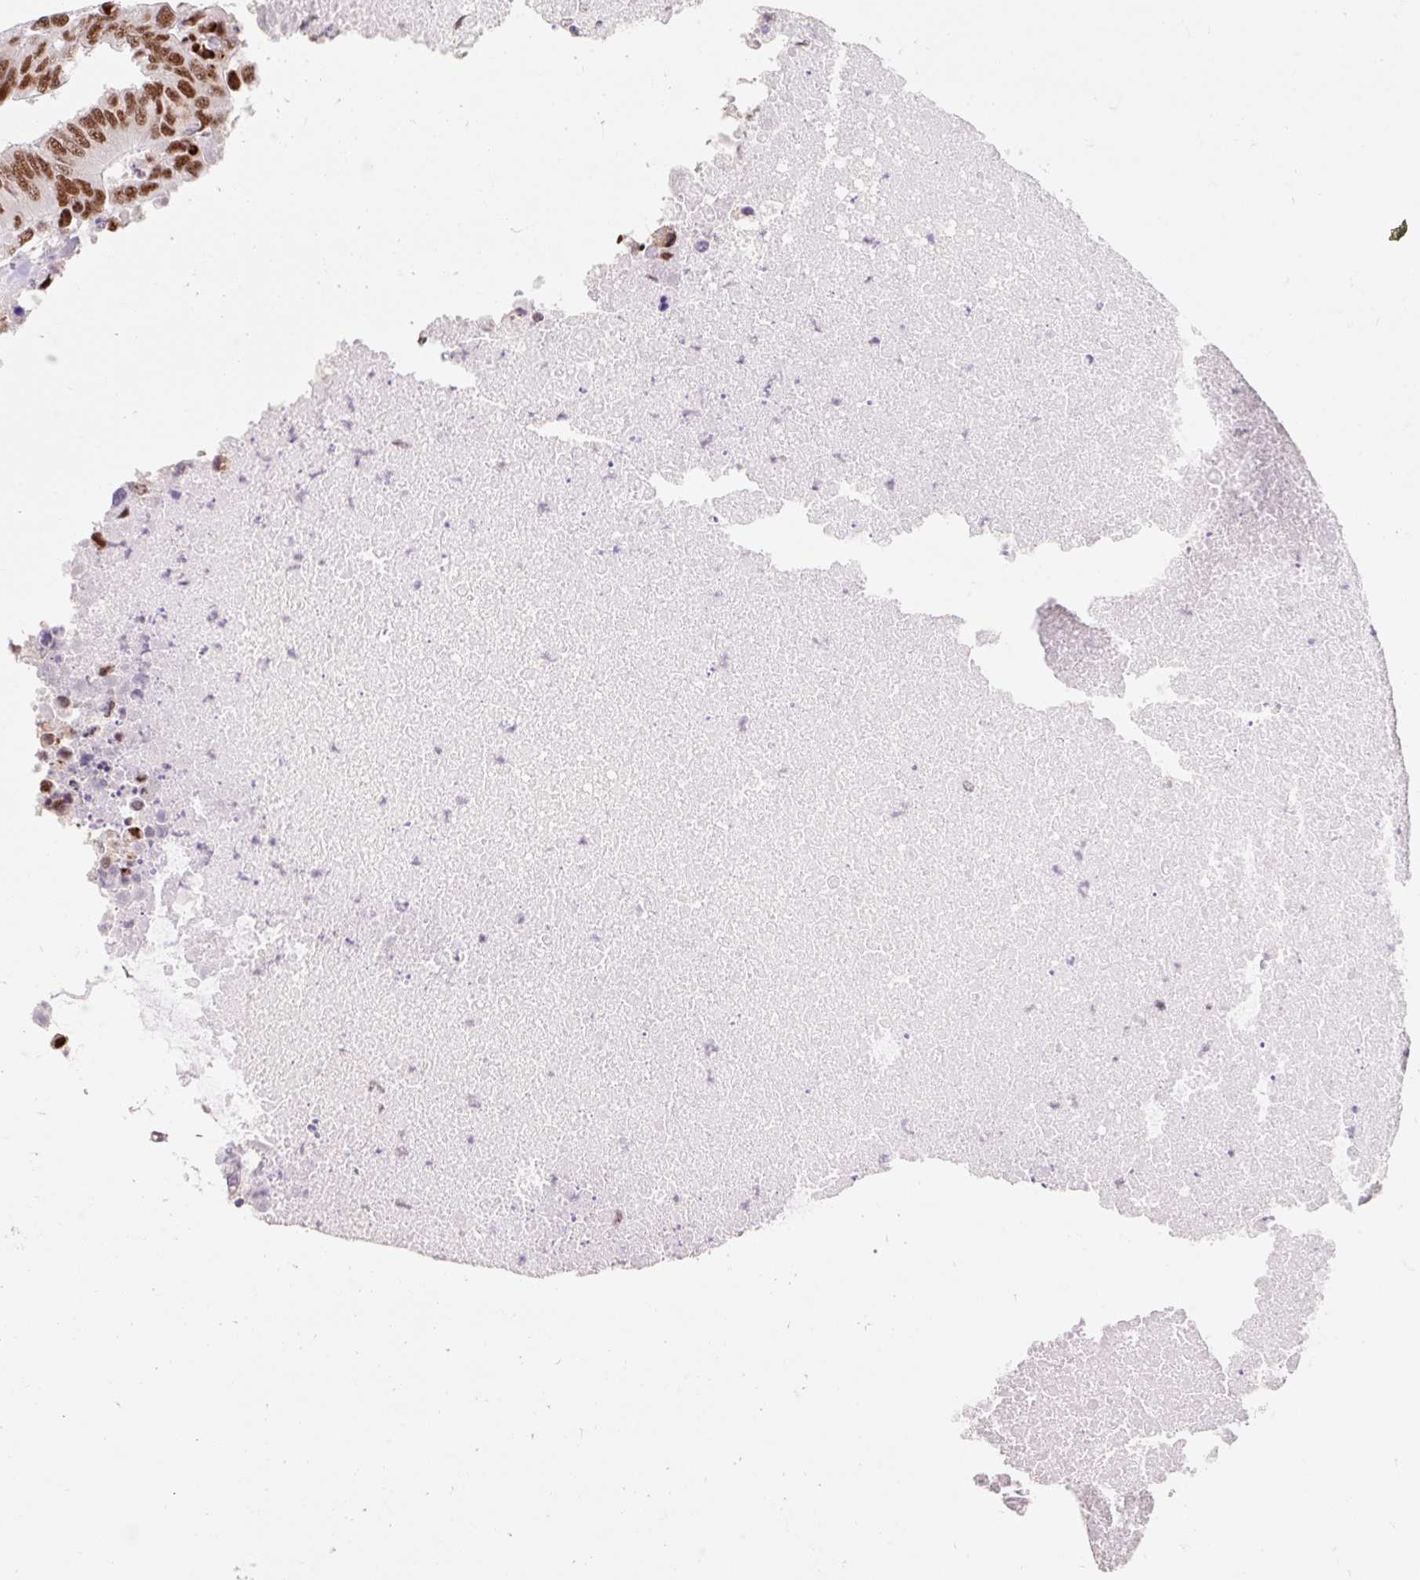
{"staining": {"intensity": "strong", "quantity": ">75%", "location": "nuclear"}, "tissue": "colorectal cancer", "cell_type": "Tumor cells", "image_type": "cancer", "snomed": [{"axis": "morphology", "description": "Adenocarcinoma, NOS"}, {"axis": "topography", "description": "Colon"}], "caption": "This is an image of immunohistochemistry staining of adenocarcinoma (colorectal), which shows strong staining in the nuclear of tumor cells.", "gene": "SRSF10", "patient": {"sex": "male", "age": 71}}